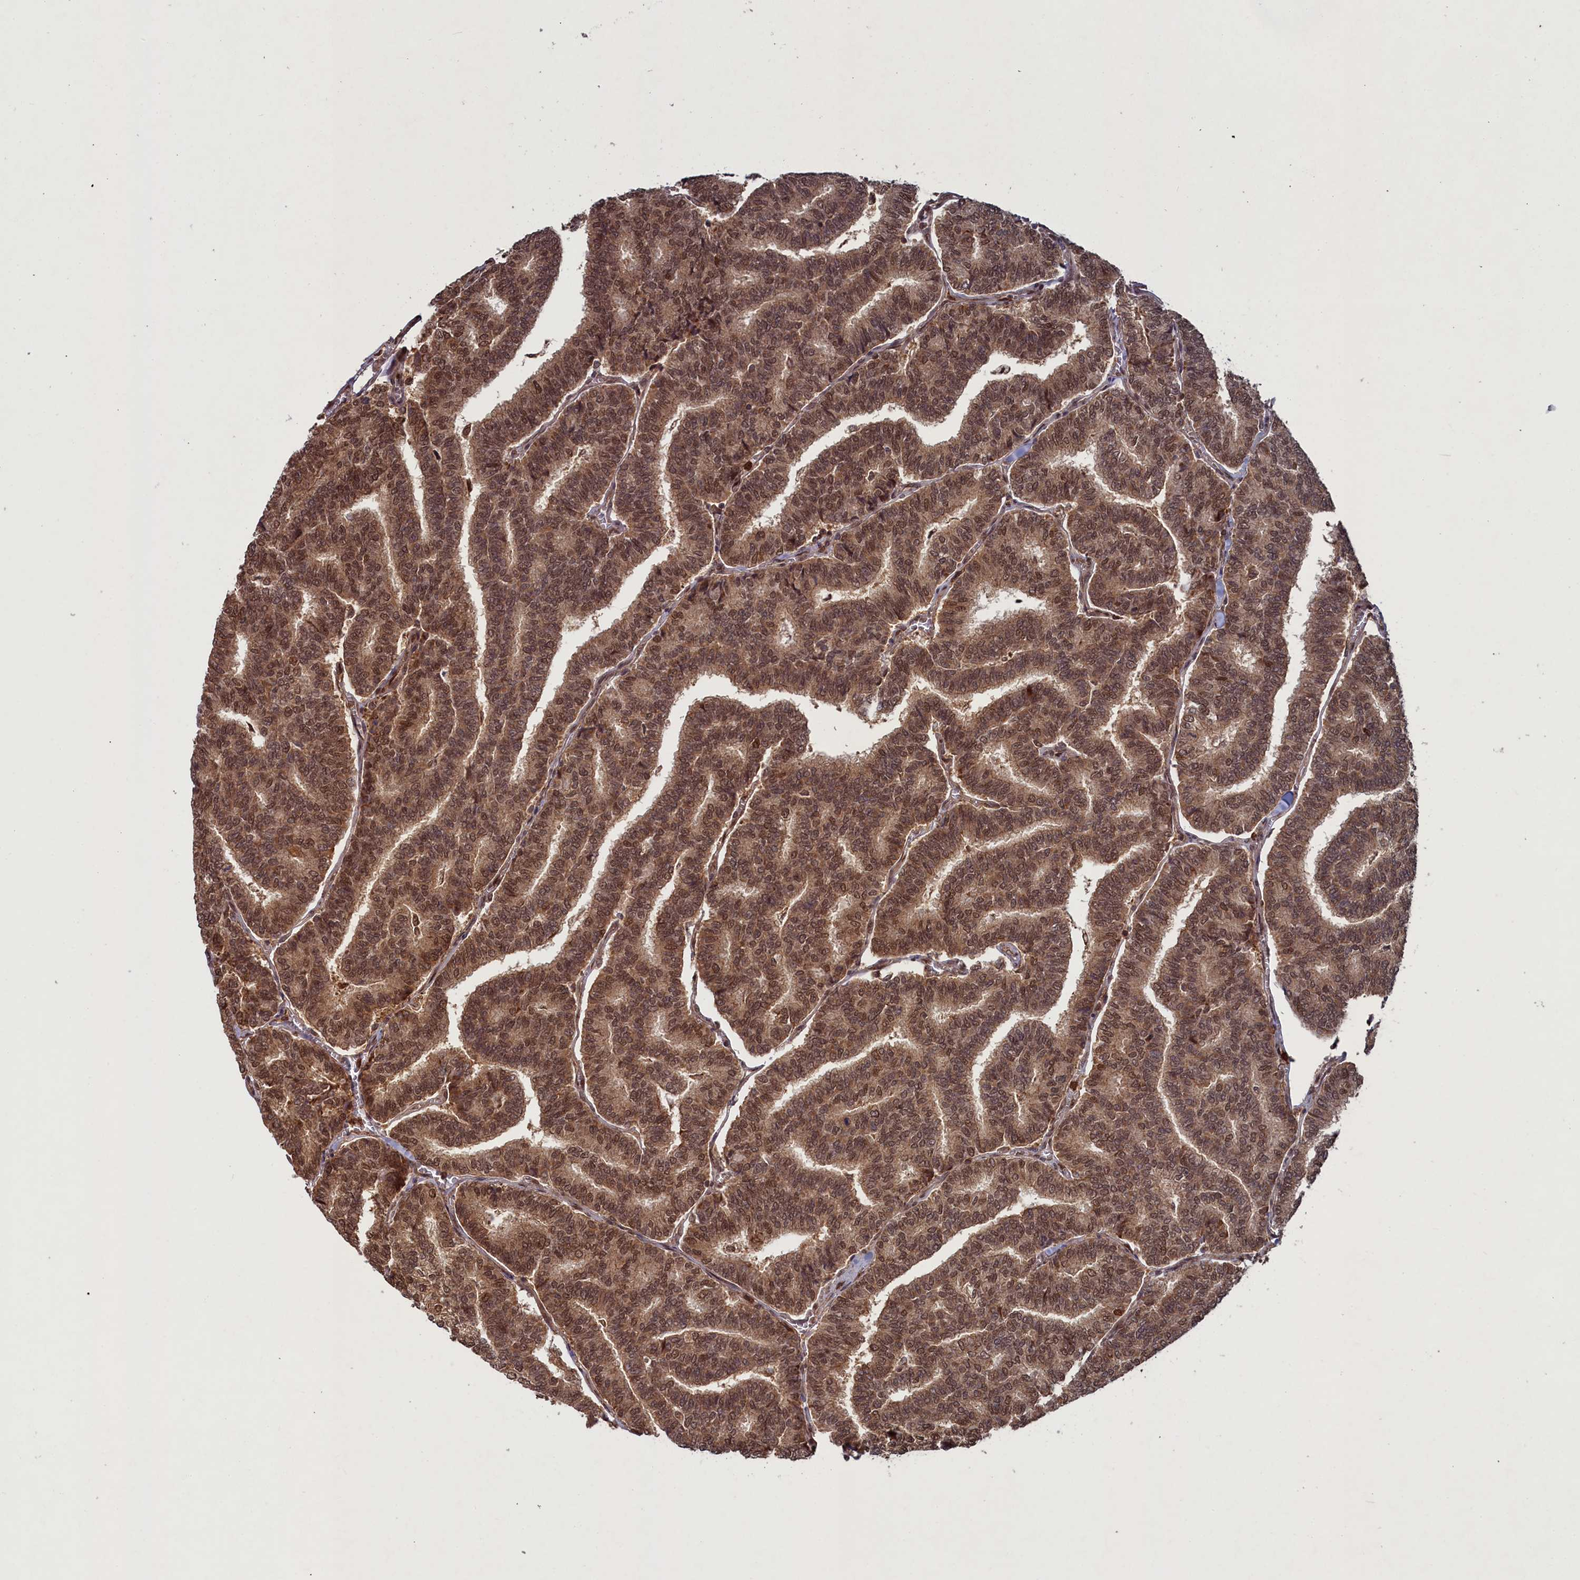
{"staining": {"intensity": "moderate", "quantity": ">75%", "location": "cytoplasmic/membranous,nuclear"}, "tissue": "thyroid cancer", "cell_type": "Tumor cells", "image_type": "cancer", "snomed": [{"axis": "morphology", "description": "Papillary adenocarcinoma, NOS"}, {"axis": "topography", "description": "Thyroid gland"}], "caption": "Protein analysis of papillary adenocarcinoma (thyroid) tissue demonstrates moderate cytoplasmic/membranous and nuclear expression in approximately >75% of tumor cells.", "gene": "NAE1", "patient": {"sex": "female", "age": 35}}